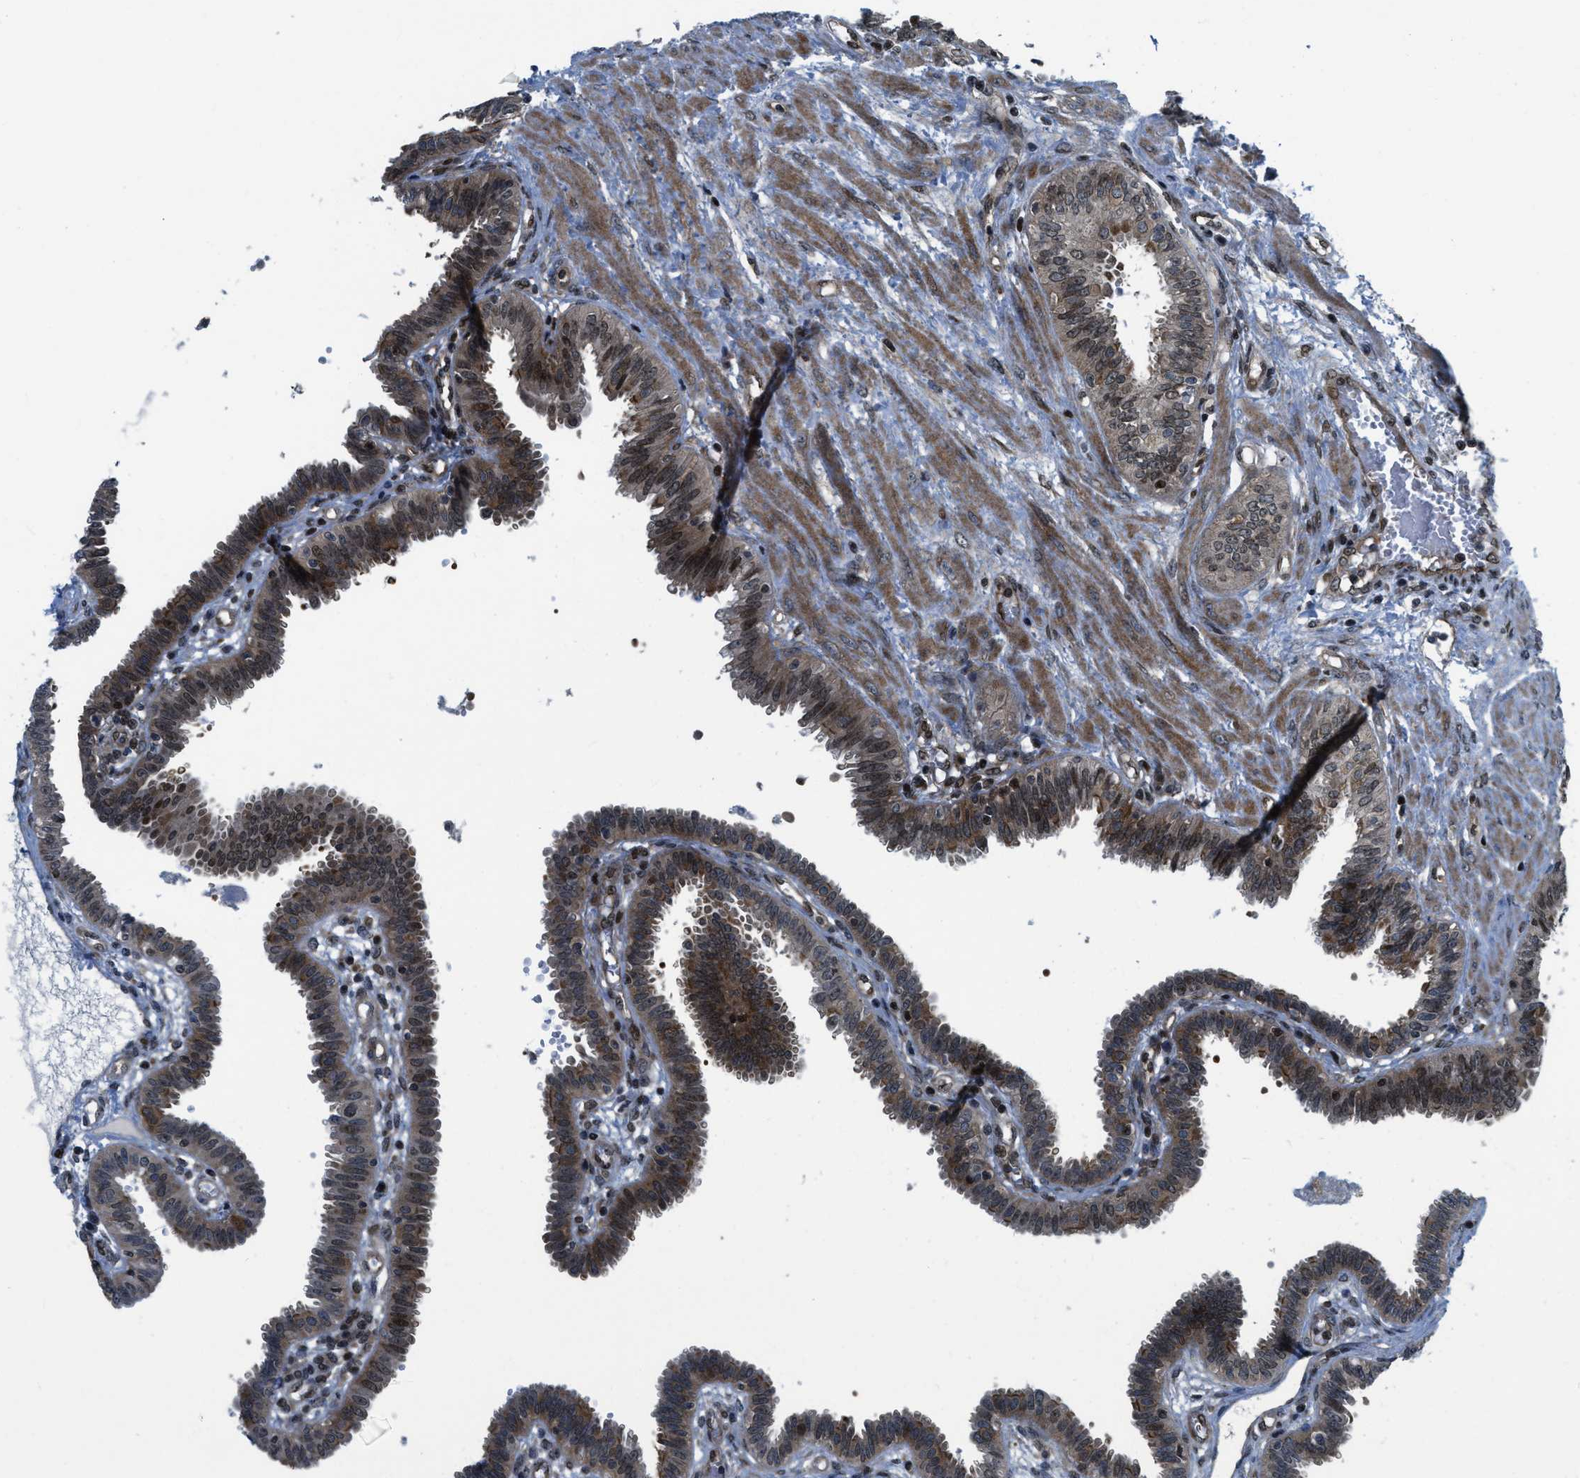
{"staining": {"intensity": "moderate", "quantity": ">75%", "location": "cytoplasmic/membranous,nuclear"}, "tissue": "fallopian tube", "cell_type": "Glandular cells", "image_type": "normal", "snomed": [{"axis": "morphology", "description": "Normal tissue, NOS"}, {"axis": "topography", "description": "Fallopian tube"}], "caption": "Brown immunohistochemical staining in normal human fallopian tube displays moderate cytoplasmic/membranous,nuclear staining in about >75% of glandular cells. Immunohistochemistry (ihc) stains the protein of interest in brown and the nuclei are stained blue.", "gene": "PPP2CB", "patient": {"sex": "female", "age": 32}}